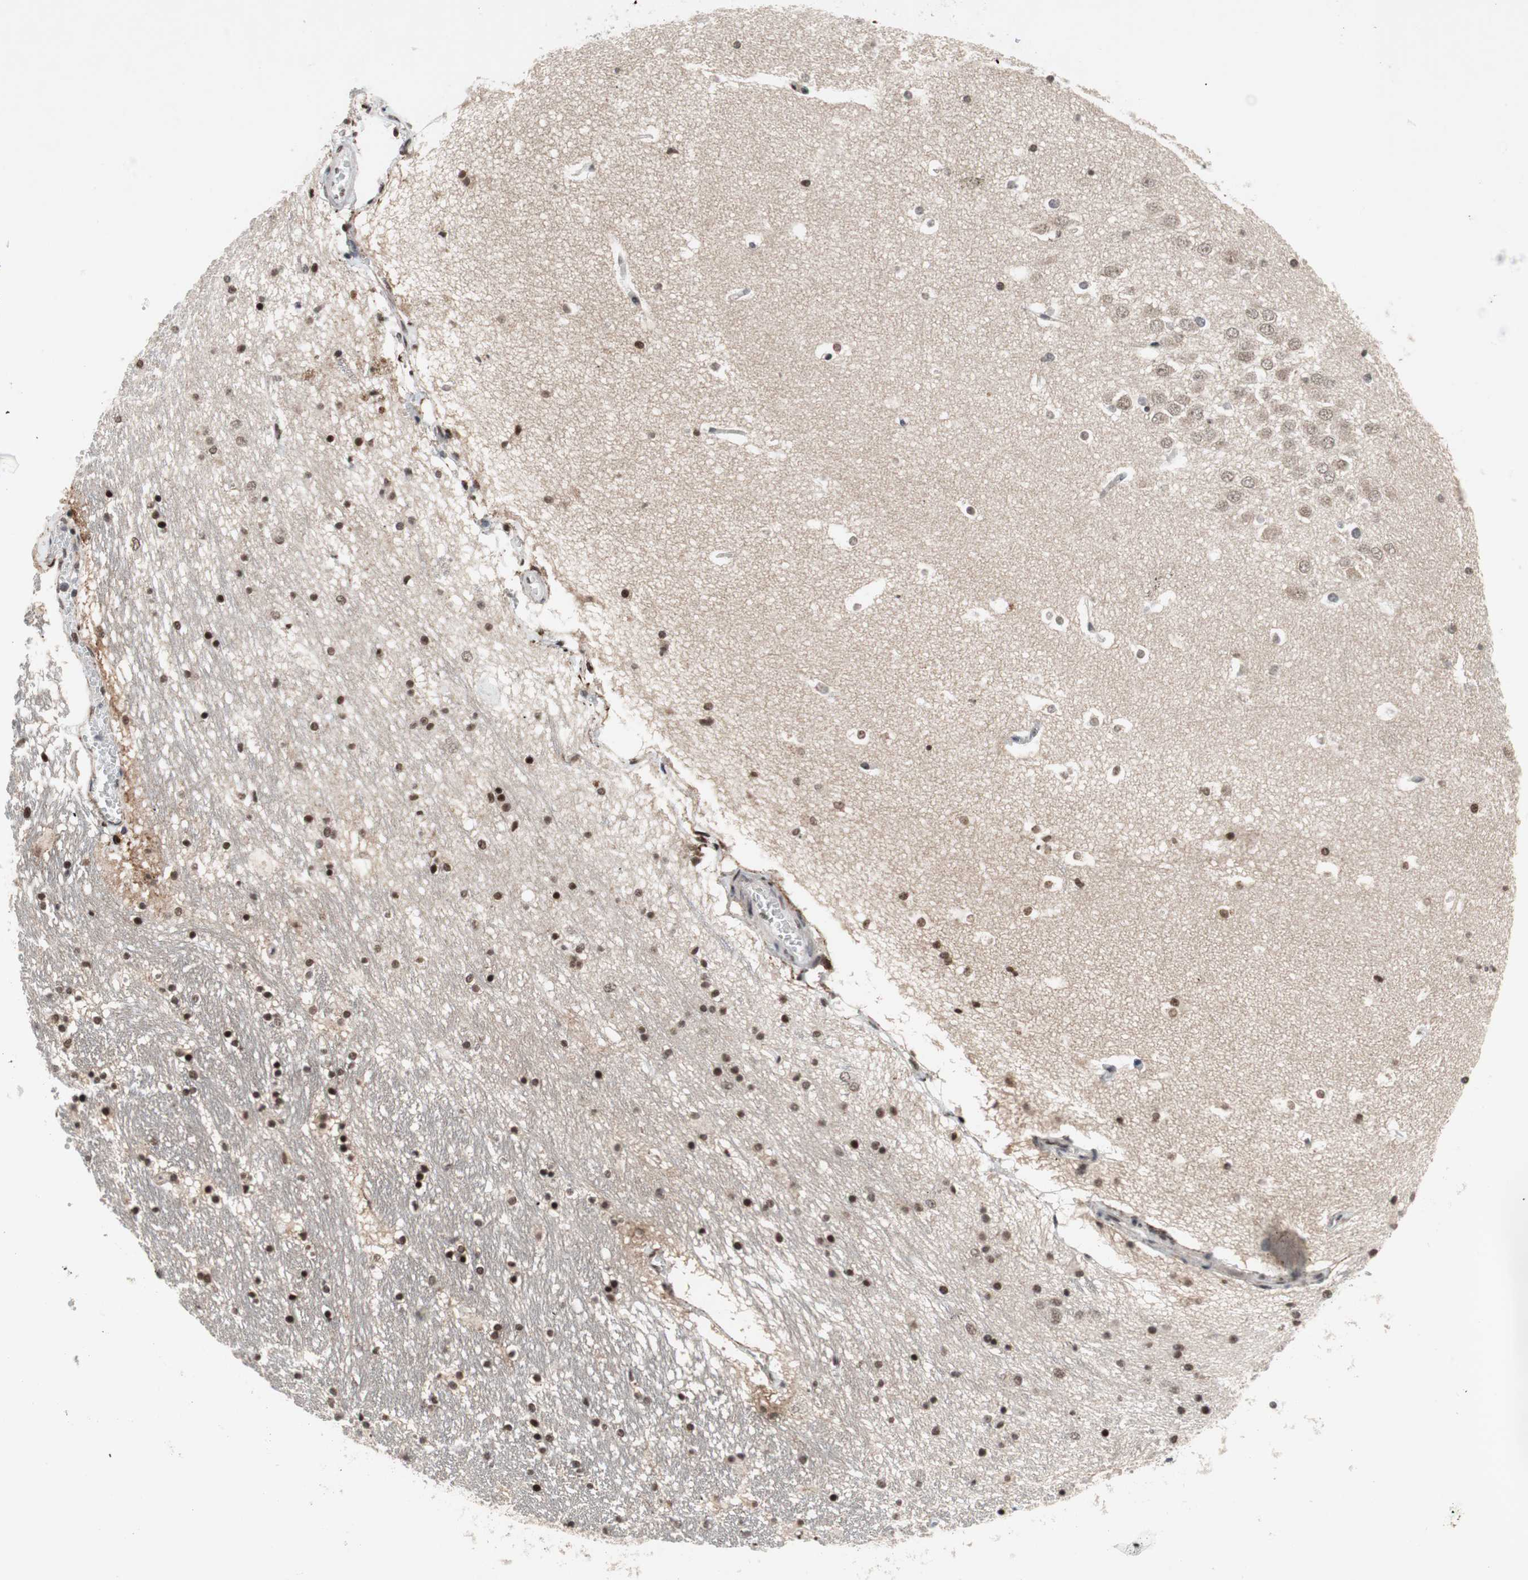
{"staining": {"intensity": "strong", "quantity": ">75%", "location": "nuclear"}, "tissue": "hippocampus", "cell_type": "Glial cells", "image_type": "normal", "snomed": [{"axis": "morphology", "description": "Normal tissue, NOS"}, {"axis": "topography", "description": "Hippocampus"}], "caption": "Hippocampus stained with immunohistochemistry (IHC) demonstrates strong nuclear positivity in about >75% of glial cells. The staining is performed using DAB (3,3'-diaminobenzidine) brown chromogen to label protein expression. The nuclei are counter-stained blue using hematoxylin.", "gene": "TCF12", "patient": {"sex": "male", "age": 45}}